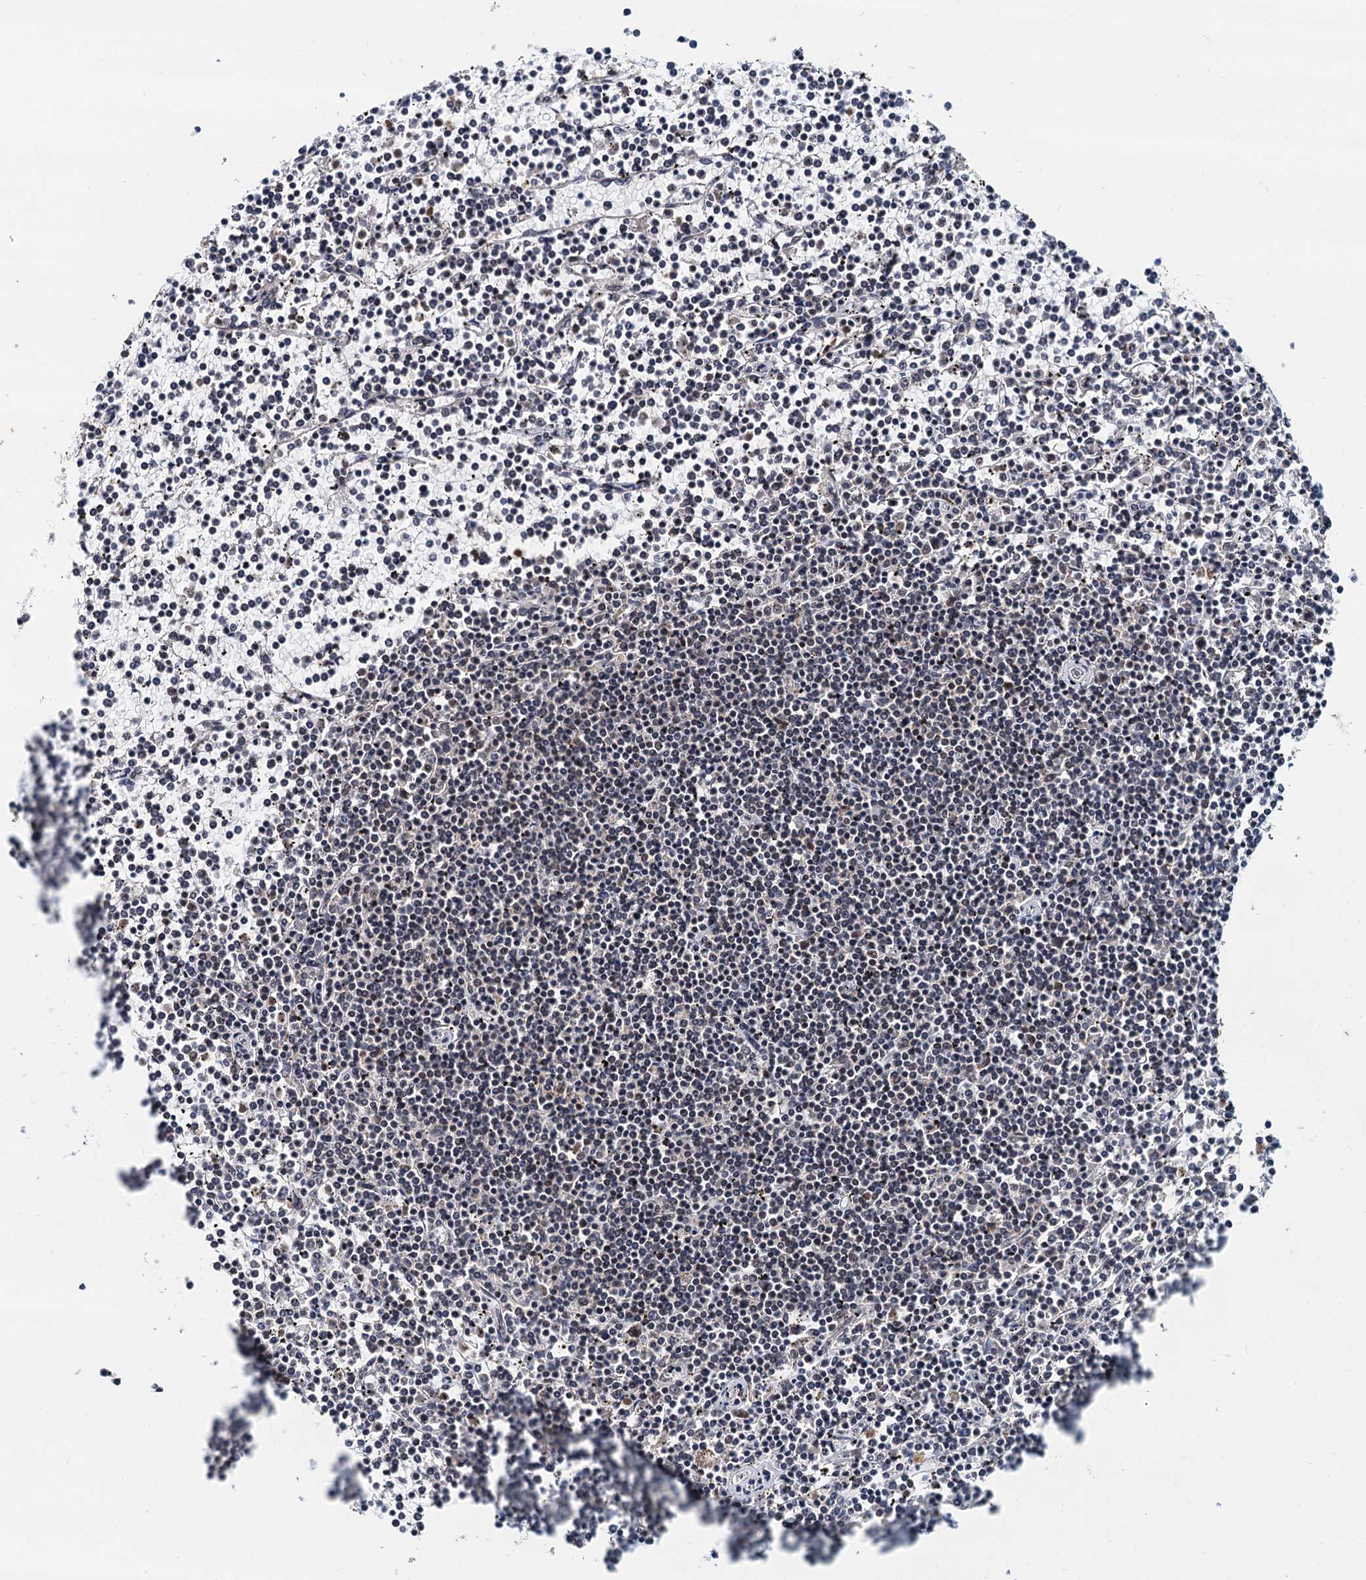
{"staining": {"intensity": "weak", "quantity": "25%-75%", "location": "nuclear"}, "tissue": "lymphoma", "cell_type": "Tumor cells", "image_type": "cancer", "snomed": [{"axis": "morphology", "description": "Malignant lymphoma, non-Hodgkin's type, Low grade"}, {"axis": "topography", "description": "Spleen"}], "caption": "Brown immunohistochemical staining in lymphoma shows weak nuclear expression in about 25%-75% of tumor cells.", "gene": "SNRPD1", "patient": {"sex": "female", "age": 19}}